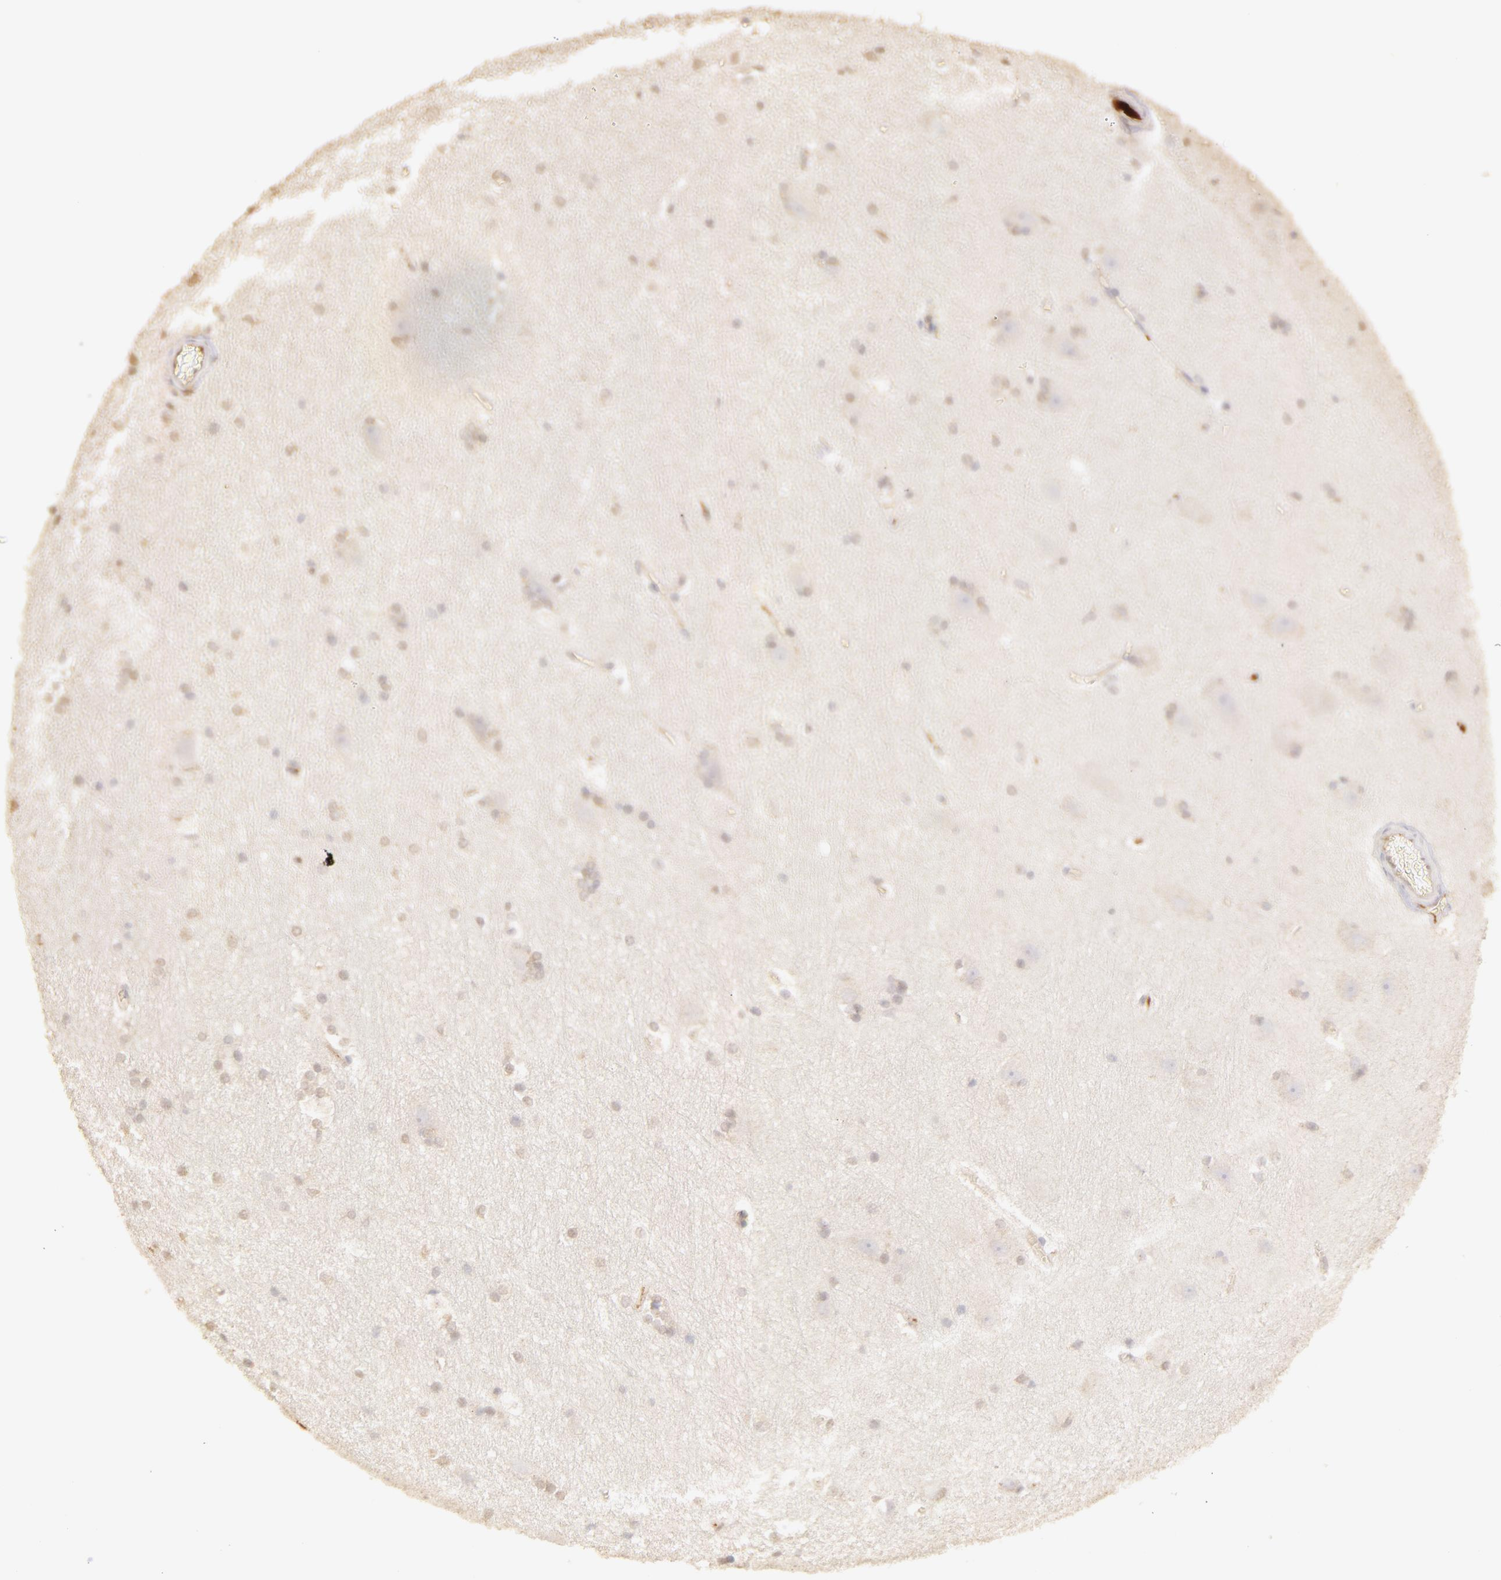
{"staining": {"intensity": "negative", "quantity": "none", "location": "none"}, "tissue": "hippocampus", "cell_type": "Glial cells", "image_type": "normal", "snomed": [{"axis": "morphology", "description": "Normal tissue, NOS"}, {"axis": "topography", "description": "Hippocampus"}], "caption": "Glial cells show no significant positivity in unremarkable hippocampus.", "gene": "C1R", "patient": {"sex": "female", "age": 19}}